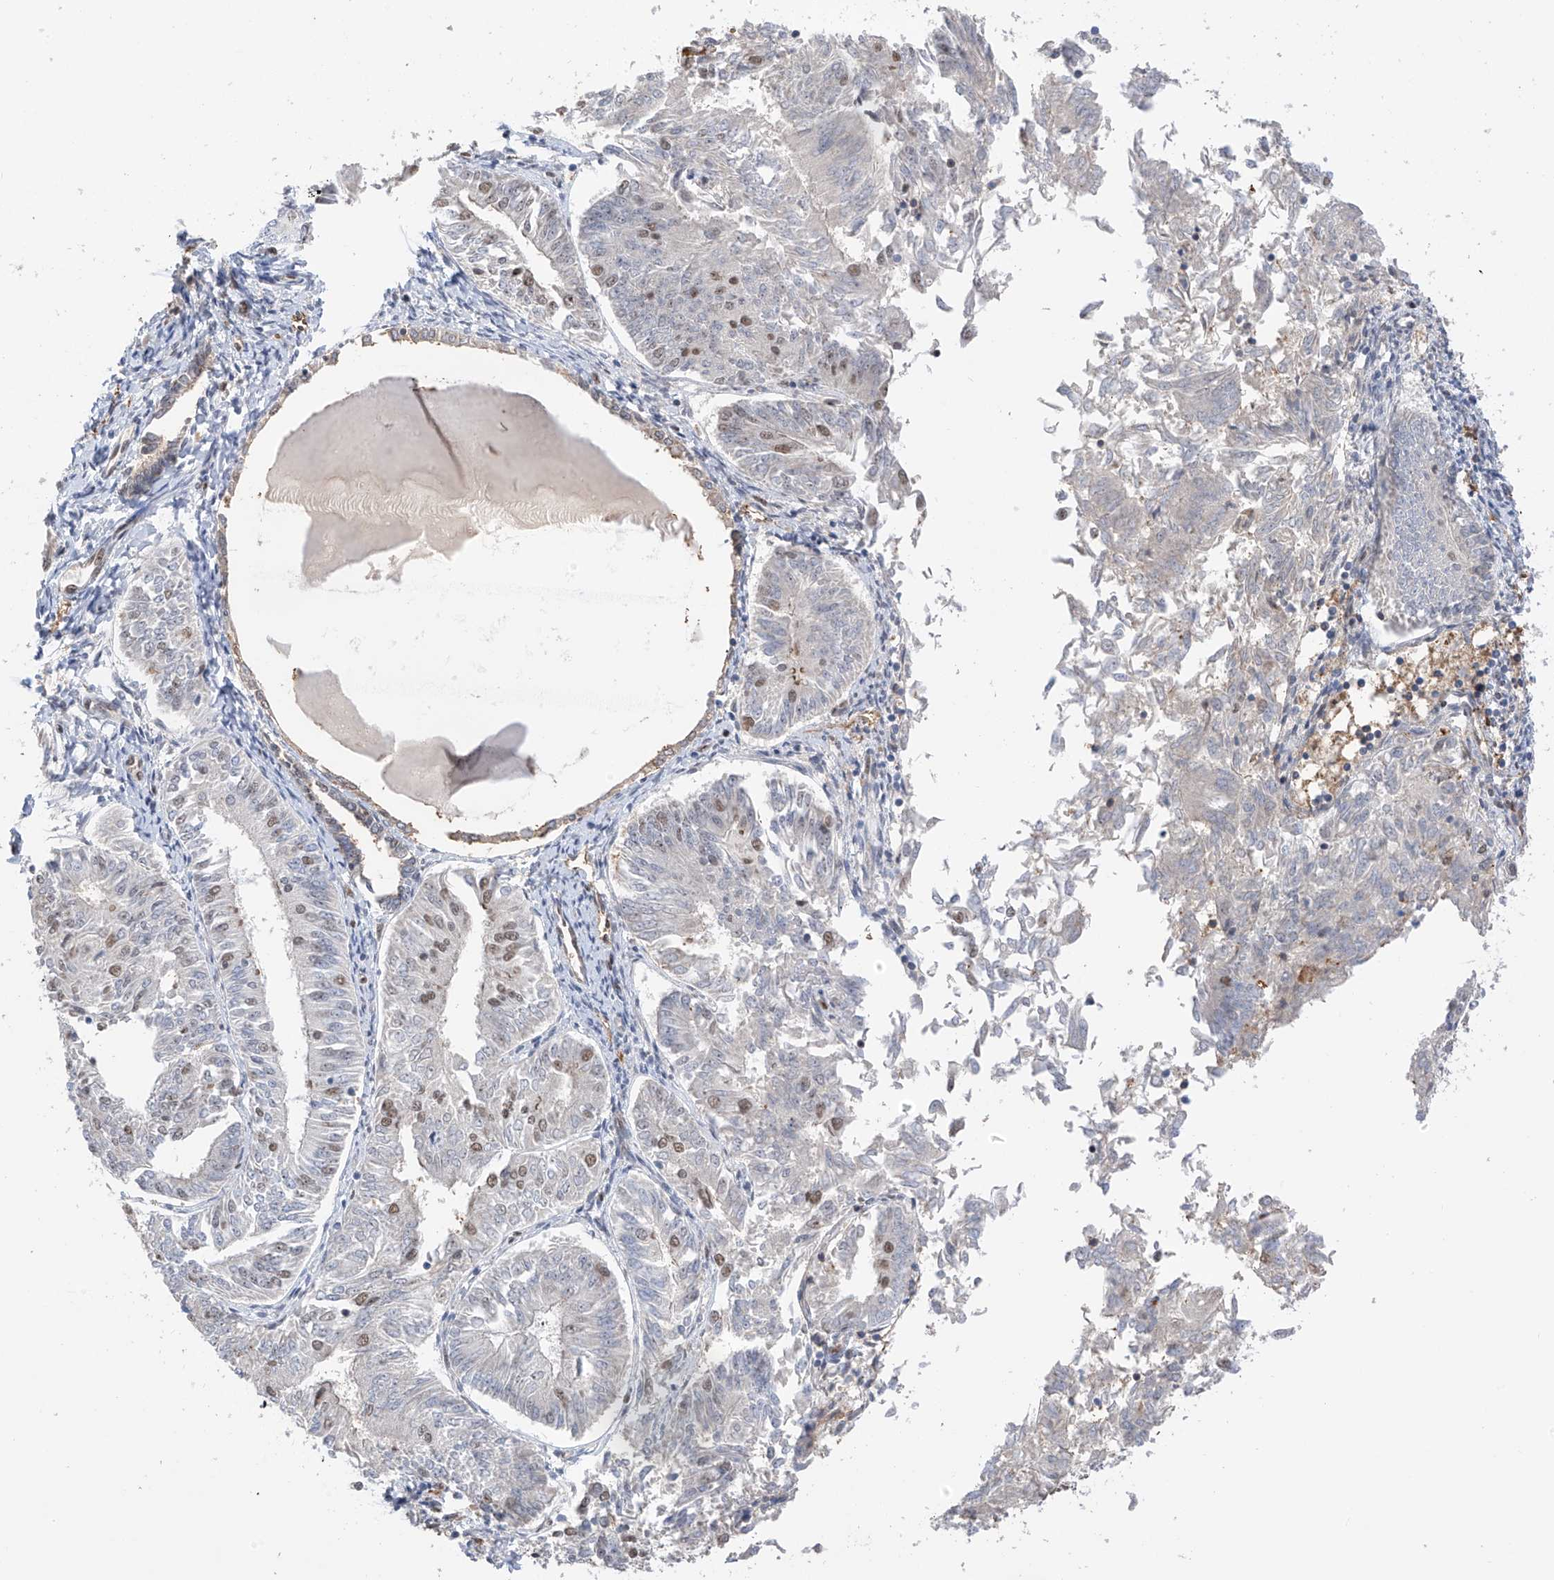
{"staining": {"intensity": "weak", "quantity": "<25%", "location": "nuclear"}, "tissue": "endometrial cancer", "cell_type": "Tumor cells", "image_type": "cancer", "snomed": [{"axis": "morphology", "description": "Adenocarcinoma, NOS"}, {"axis": "topography", "description": "Endometrium"}], "caption": "Endometrial cancer stained for a protein using immunohistochemistry exhibits no expression tumor cells.", "gene": "C1orf131", "patient": {"sex": "female", "age": 58}}